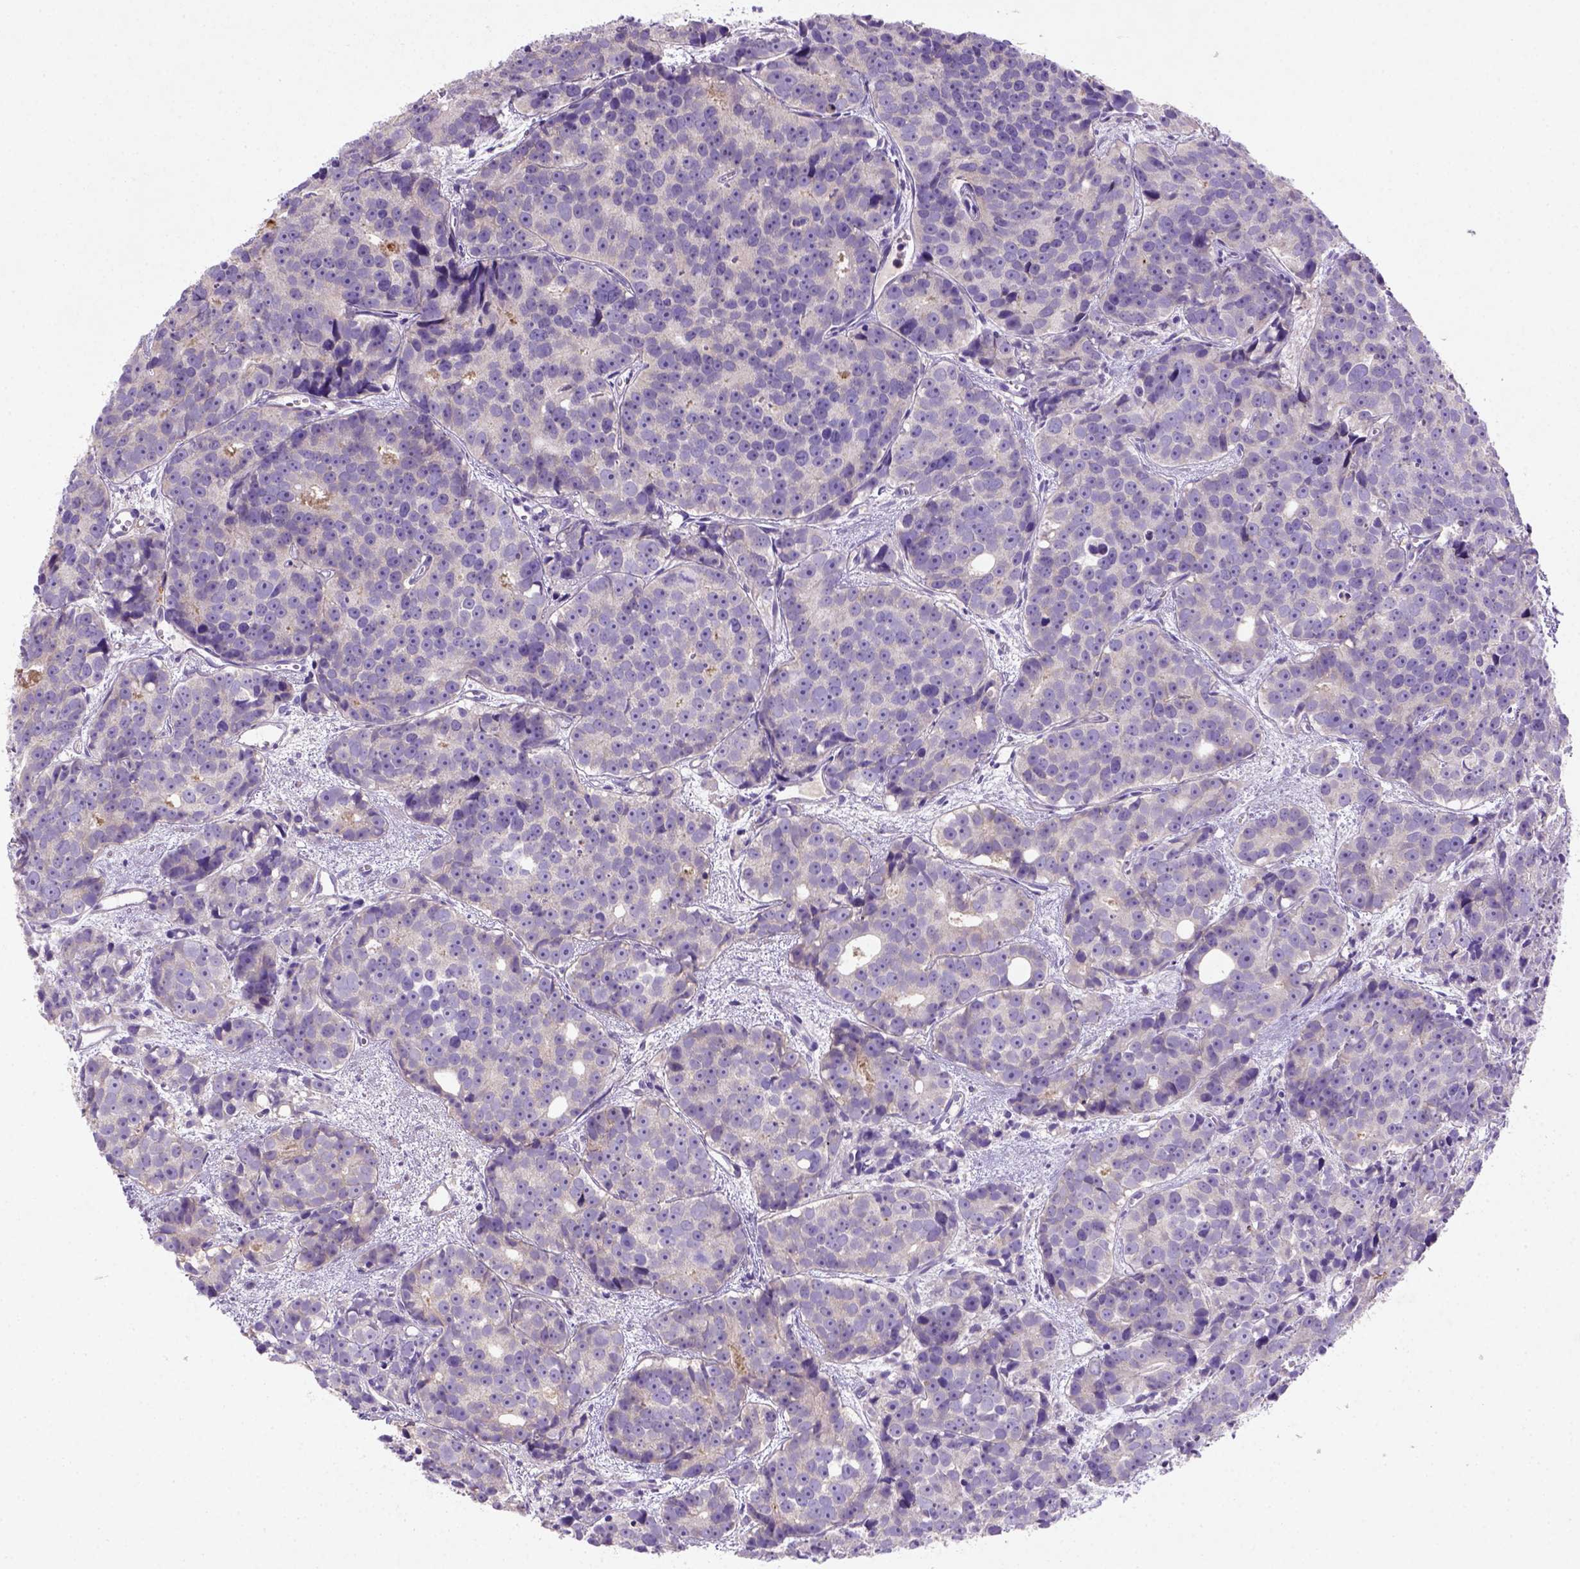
{"staining": {"intensity": "negative", "quantity": "none", "location": "none"}, "tissue": "prostate cancer", "cell_type": "Tumor cells", "image_type": "cancer", "snomed": [{"axis": "morphology", "description": "Adenocarcinoma, High grade"}, {"axis": "topography", "description": "Prostate"}], "caption": "The immunohistochemistry micrograph has no significant expression in tumor cells of prostate high-grade adenocarcinoma tissue.", "gene": "NUDT2", "patient": {"sex": "male", "age": 77}}